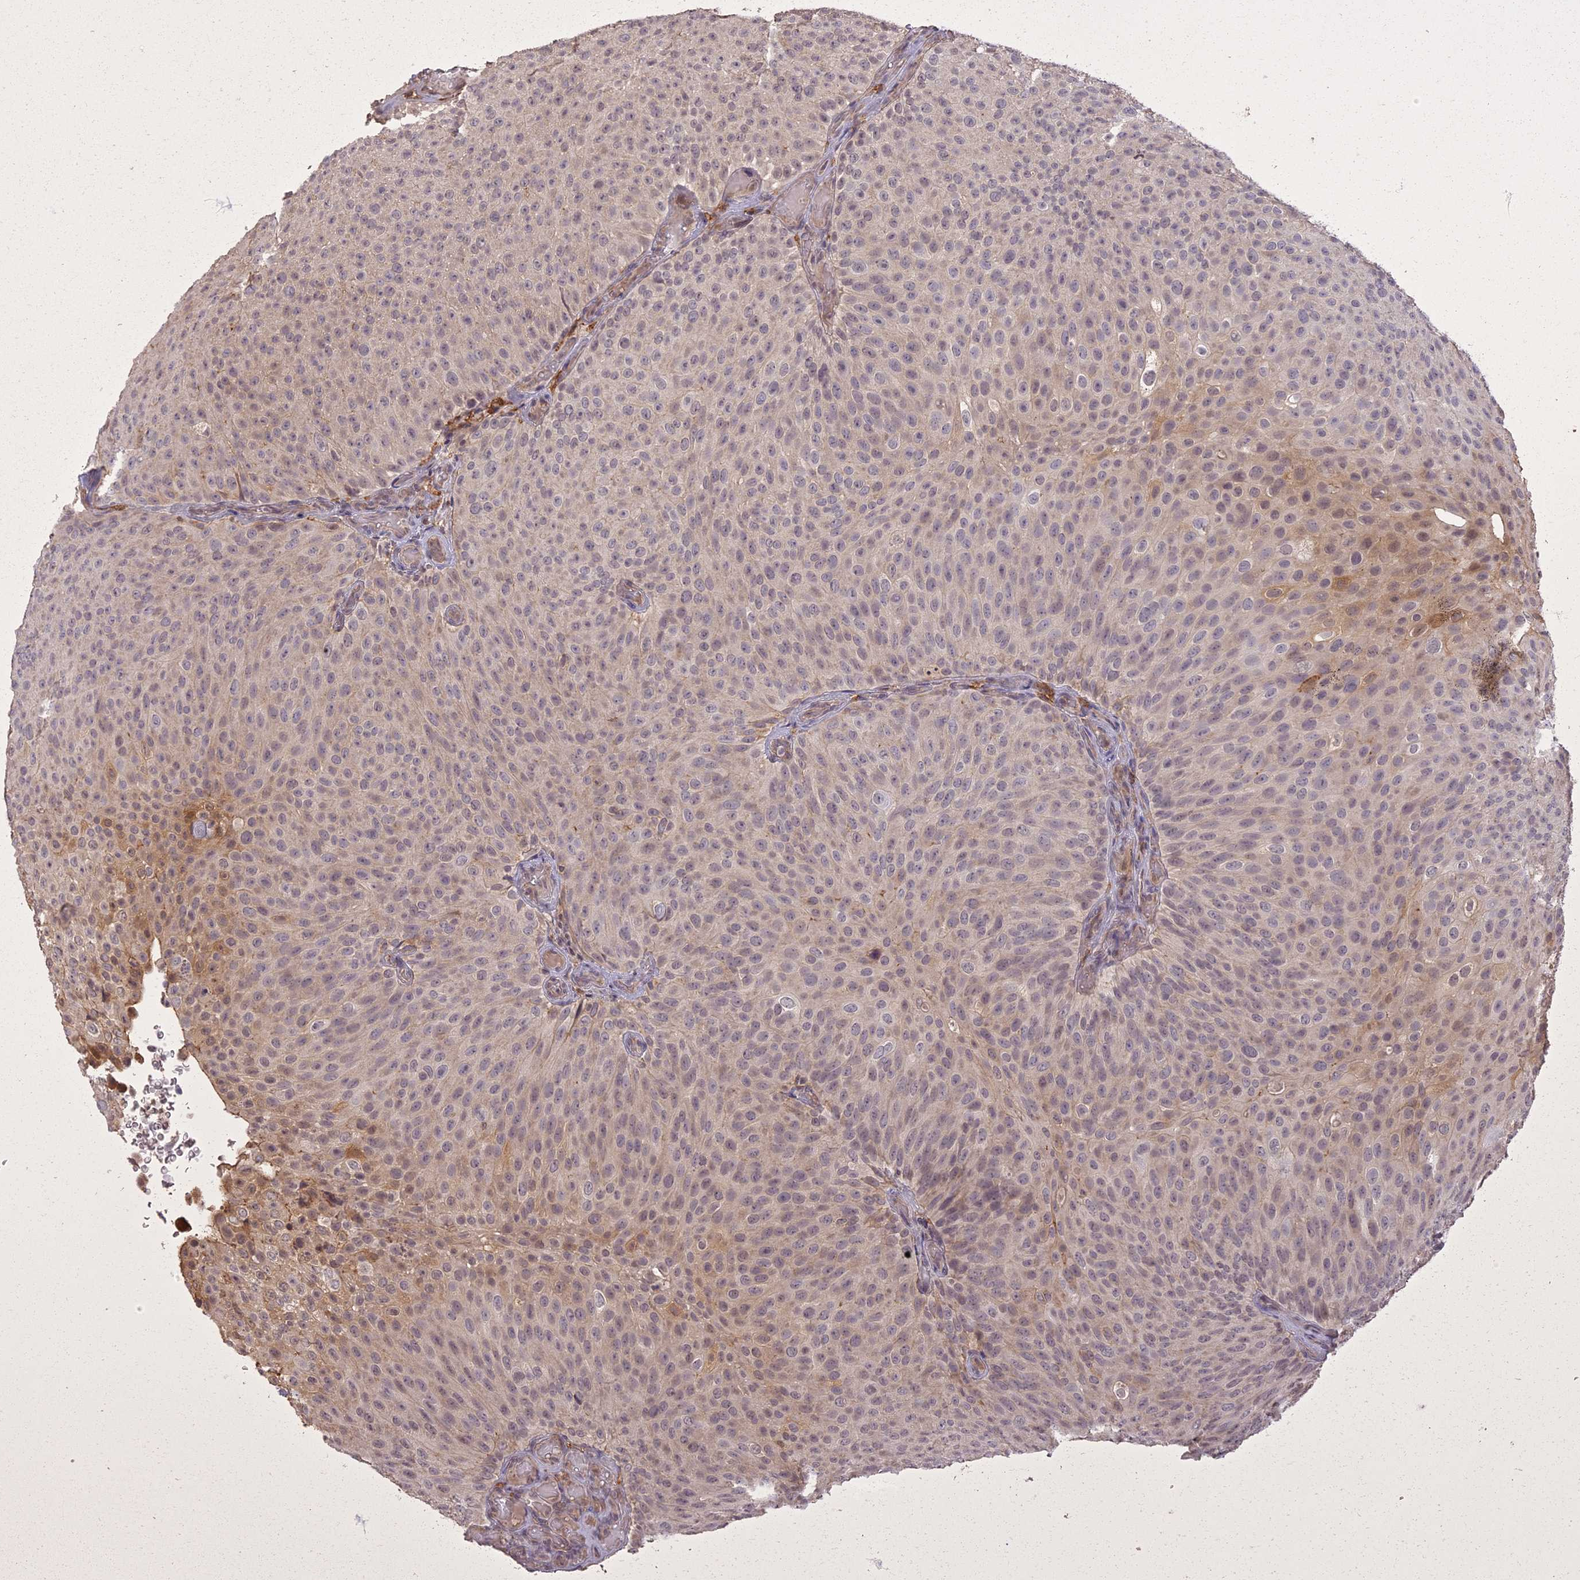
{"staining": {"intensity": "weak", "quantity": "<25%", "location": "cytoplasmic/membranous"}, "tissue": "urothelial cancer", "cell_type": "Tumor cells", "image_type": "cancer", "snomed": [{"axis": "morphology", "description": "Urothelial carcinoma, Low grade"}, {"axis": "topography", "description": "Urinary bladder"}], "caption": "Immunohistochemistry (IHC) image of neoplastic tissue: human urothelial carcinoma (low-grade) stained with DAB (3,3'-diaminobenzidine) demonstrates no significant protein staining in tumor cells.", "gene": "ING5", "patient": {"sex": "male", "age": 78}}